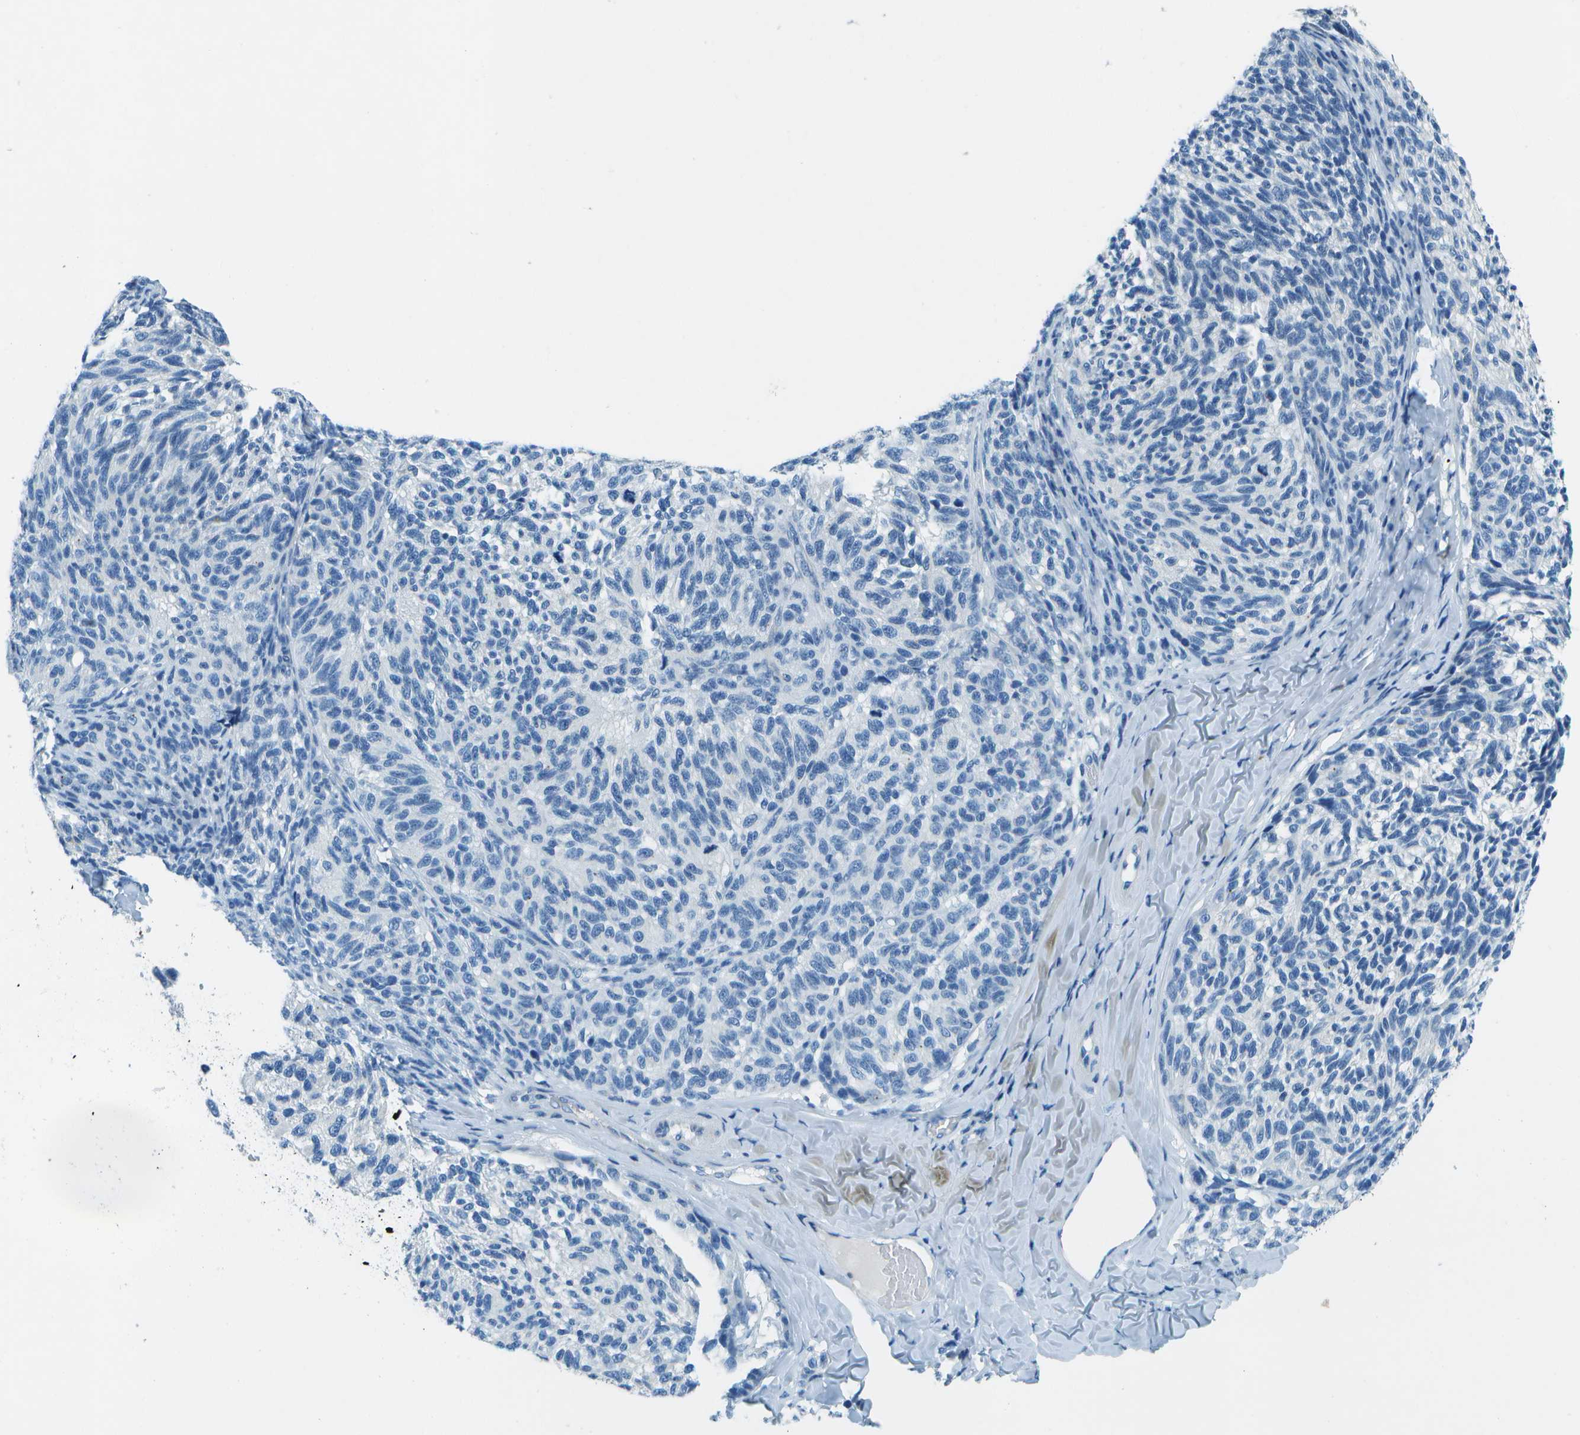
{"staining": {"intensity": "negative", "quantity": "none", "location": "none"}, "tissue": "melanoma", "cell_type": "Tumor cells", "image_type": "cancer", "snomed": [{"axis": "morphology", "description": "Malignant melanoma, NOS"}, {"axis": "topography", "description": "Skin"}], "caption": "IHC photomicrograph of neoplastic tissue: malignant melanoma stained with DAB (3,3'-diaminobenzidine) reveals no significant protein positivity in tumor cells.", "gene": "SLC16A10", "patient": {"sex": "female", "age": 73}}